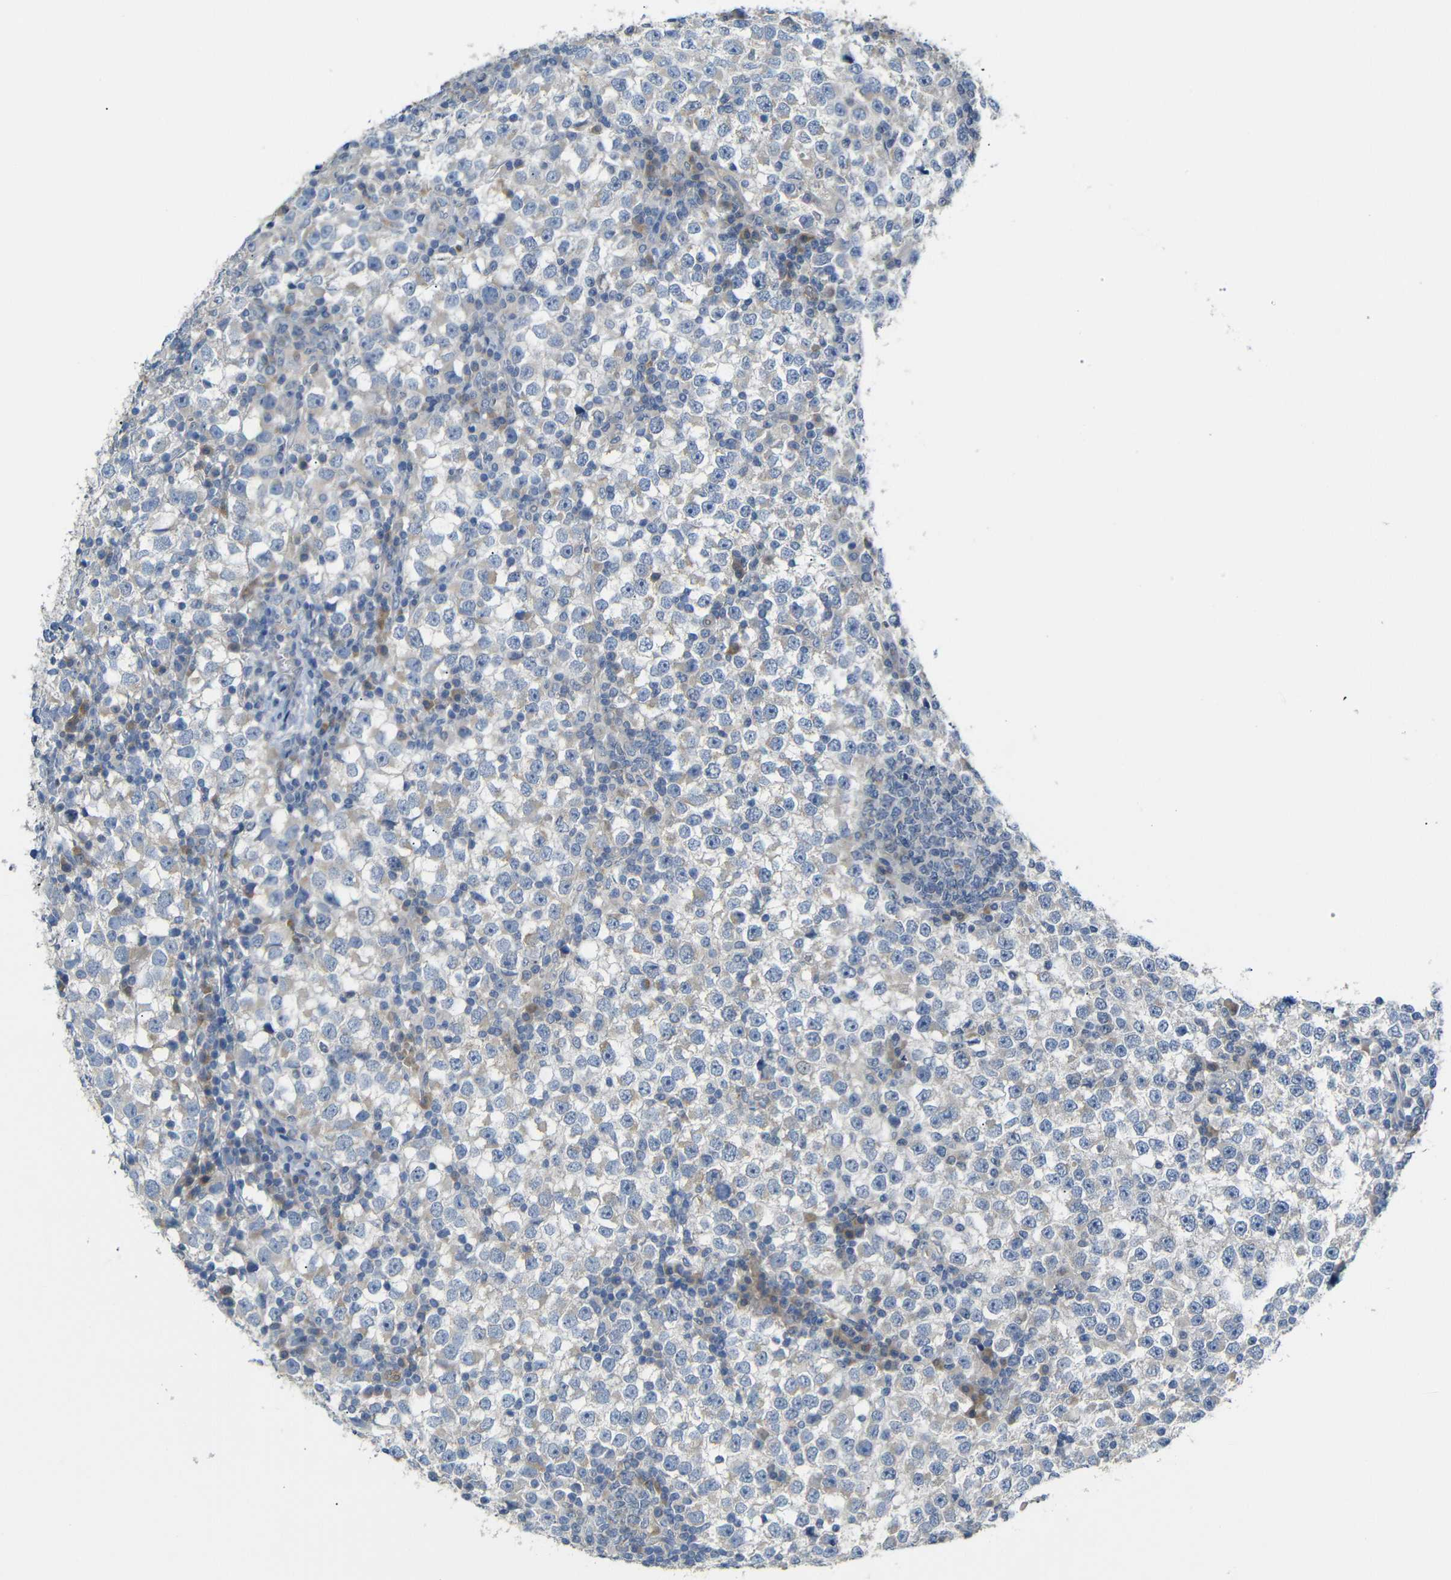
{"staining": {"intensity": "weak", "quantity": "<25%", "location": "cytoplasmic/membranous"}, "tissue": "testis cancer", "cell_type": "Tumor cells", "image_type": "cancer", "snomed": [{"axis": "morphology", "description": "Seminoma, NOS"}, {"axis": "topography", "description": "Testis"}], "caption": "This histopathology image is of seminoma (testis) stained with IHC to label a protein in brown with the nuclei are counter-stained blue. There is no staining in tumor cells.", "gene": "TBC1D32", "patient": {"sex": "male", "age": 65}}